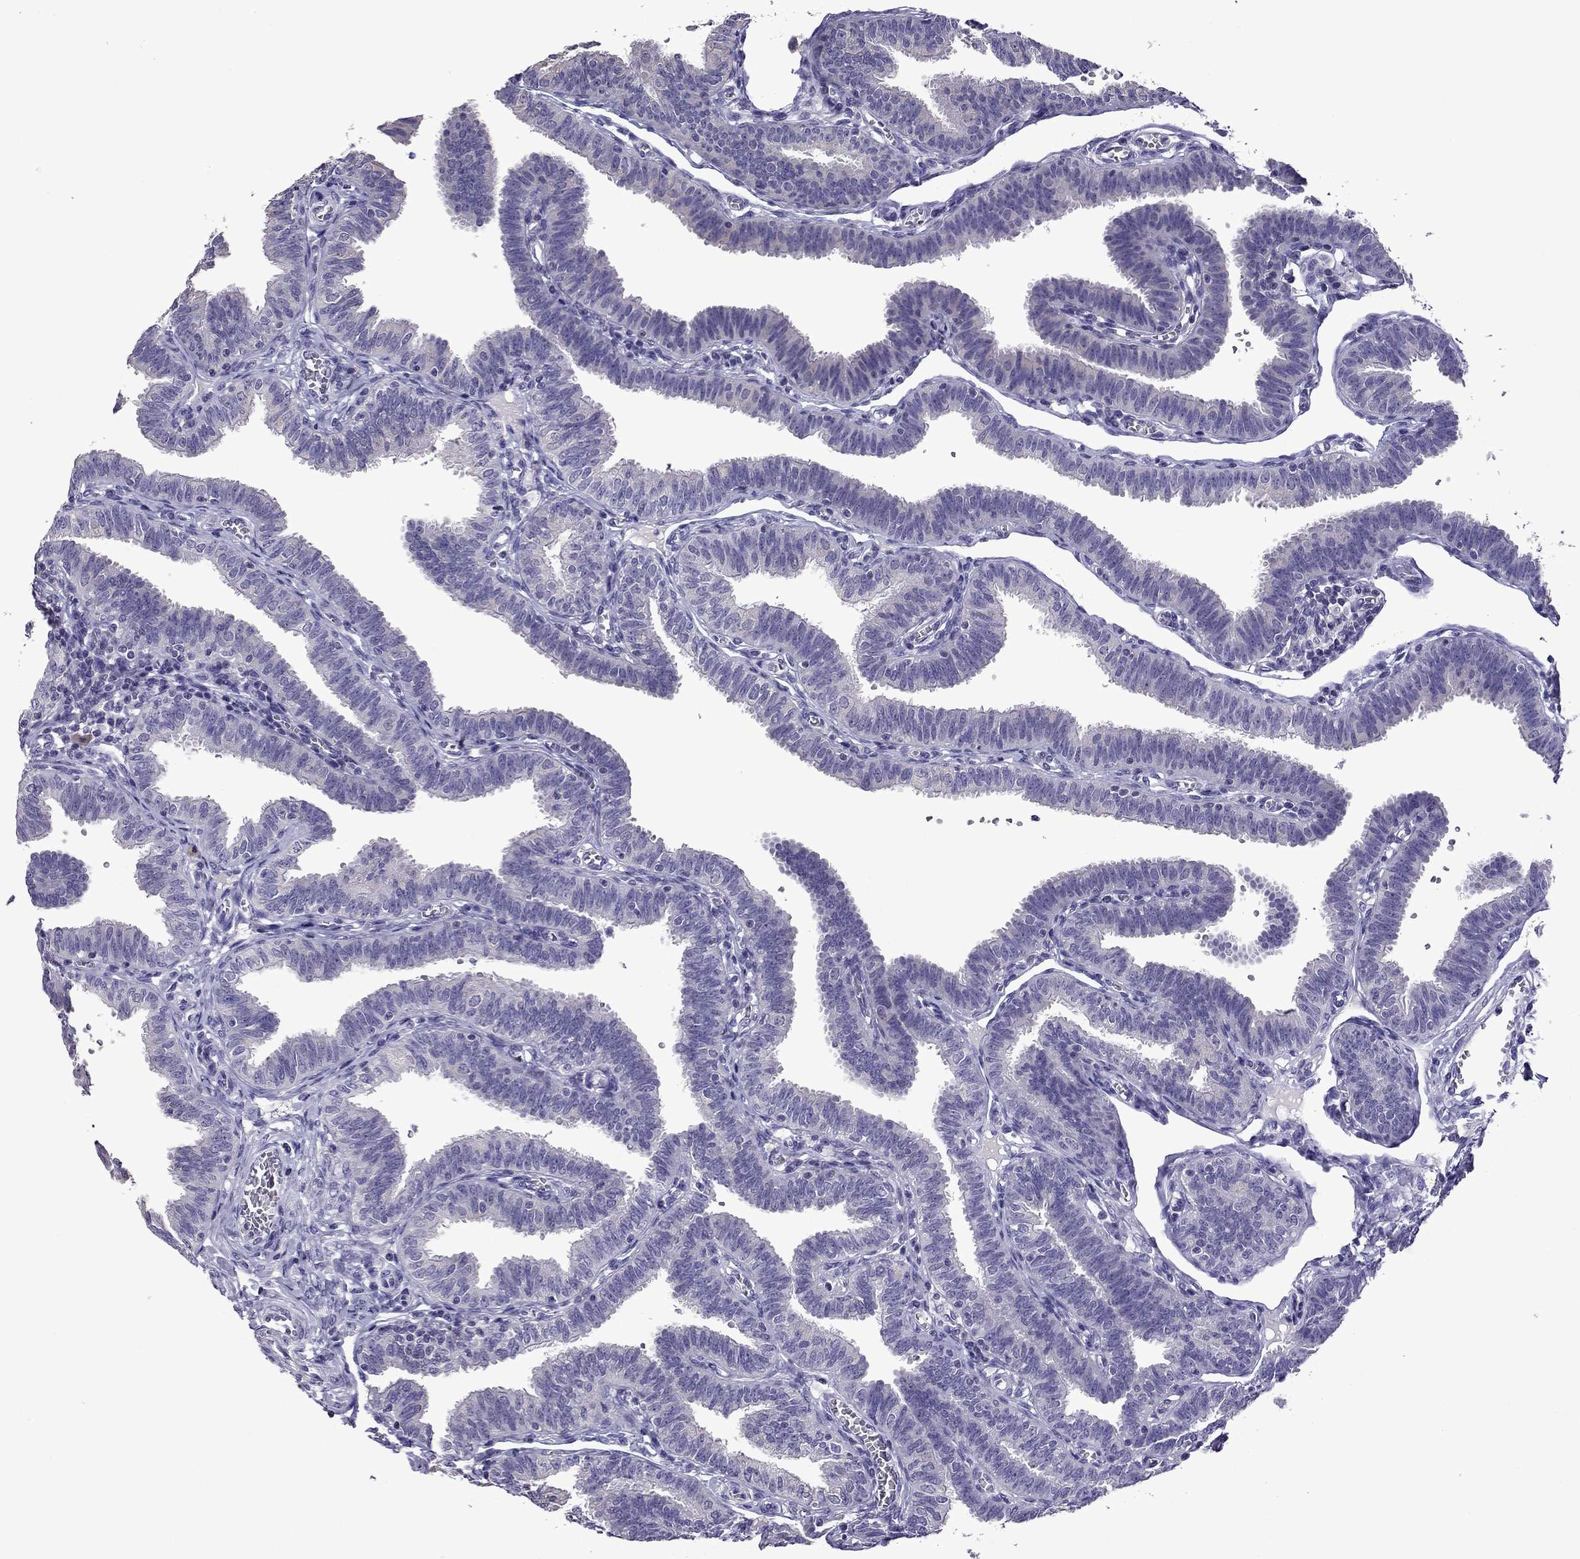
{"staining": {"intensity": "negative", "quantity": "none", "location": "none"}, "tissue": "fallopian tube", "cell_type": "Glandular cells", "image_type": "normal", "snomed": [{"axis": "morphology", "description": "Normal tissue, NOS"}, {"axis": "topography", "description": "Fallopian tube"}], "caption": "This photomicrograph is of normal fallopian tube stained with IHC to label a protein in brown with the nuclei are counter-stained blue. There is no staining in glandular cells.", "gene": "TTN", "patient": {"sex": "female", "age": 25}}